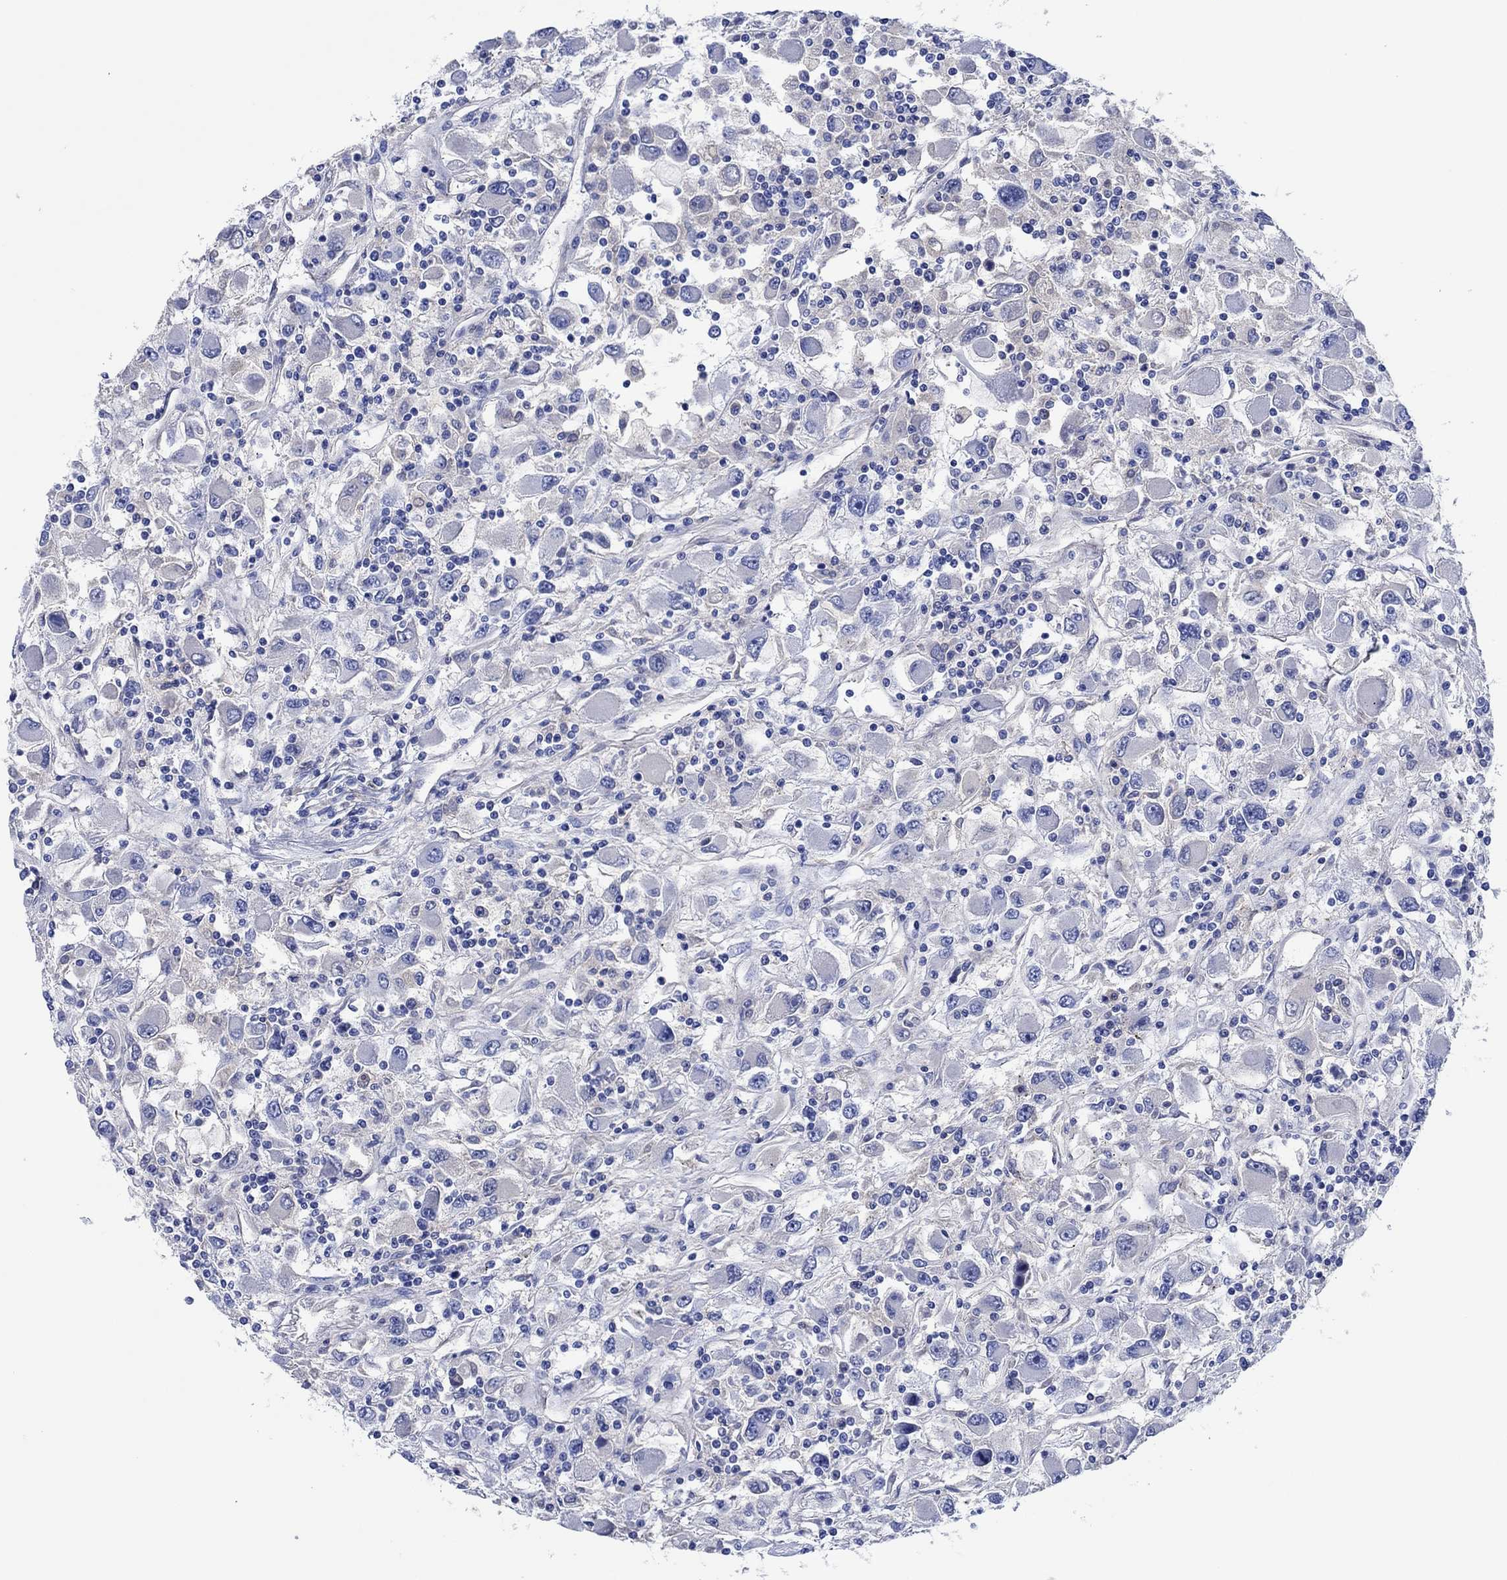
{"staining": {"intensity": "negative", "quantity": "none", "location": "none"}, "tissue": "renal cancer", "cell_type": "Tumor cells", "image_type": "cancer", "snomed": [{"axis": "morphology", "description": "Adenocarcinoma, NOS"}, {"axis": "topography", "description": "Kidney"}], "caption": "Adenocarcinoma (renal) stained for a protein using immunohistochemistry reveals no positivity tumor cells.", "gene": "CPNE6", "patient": {"sex": "female", "age": 67}}